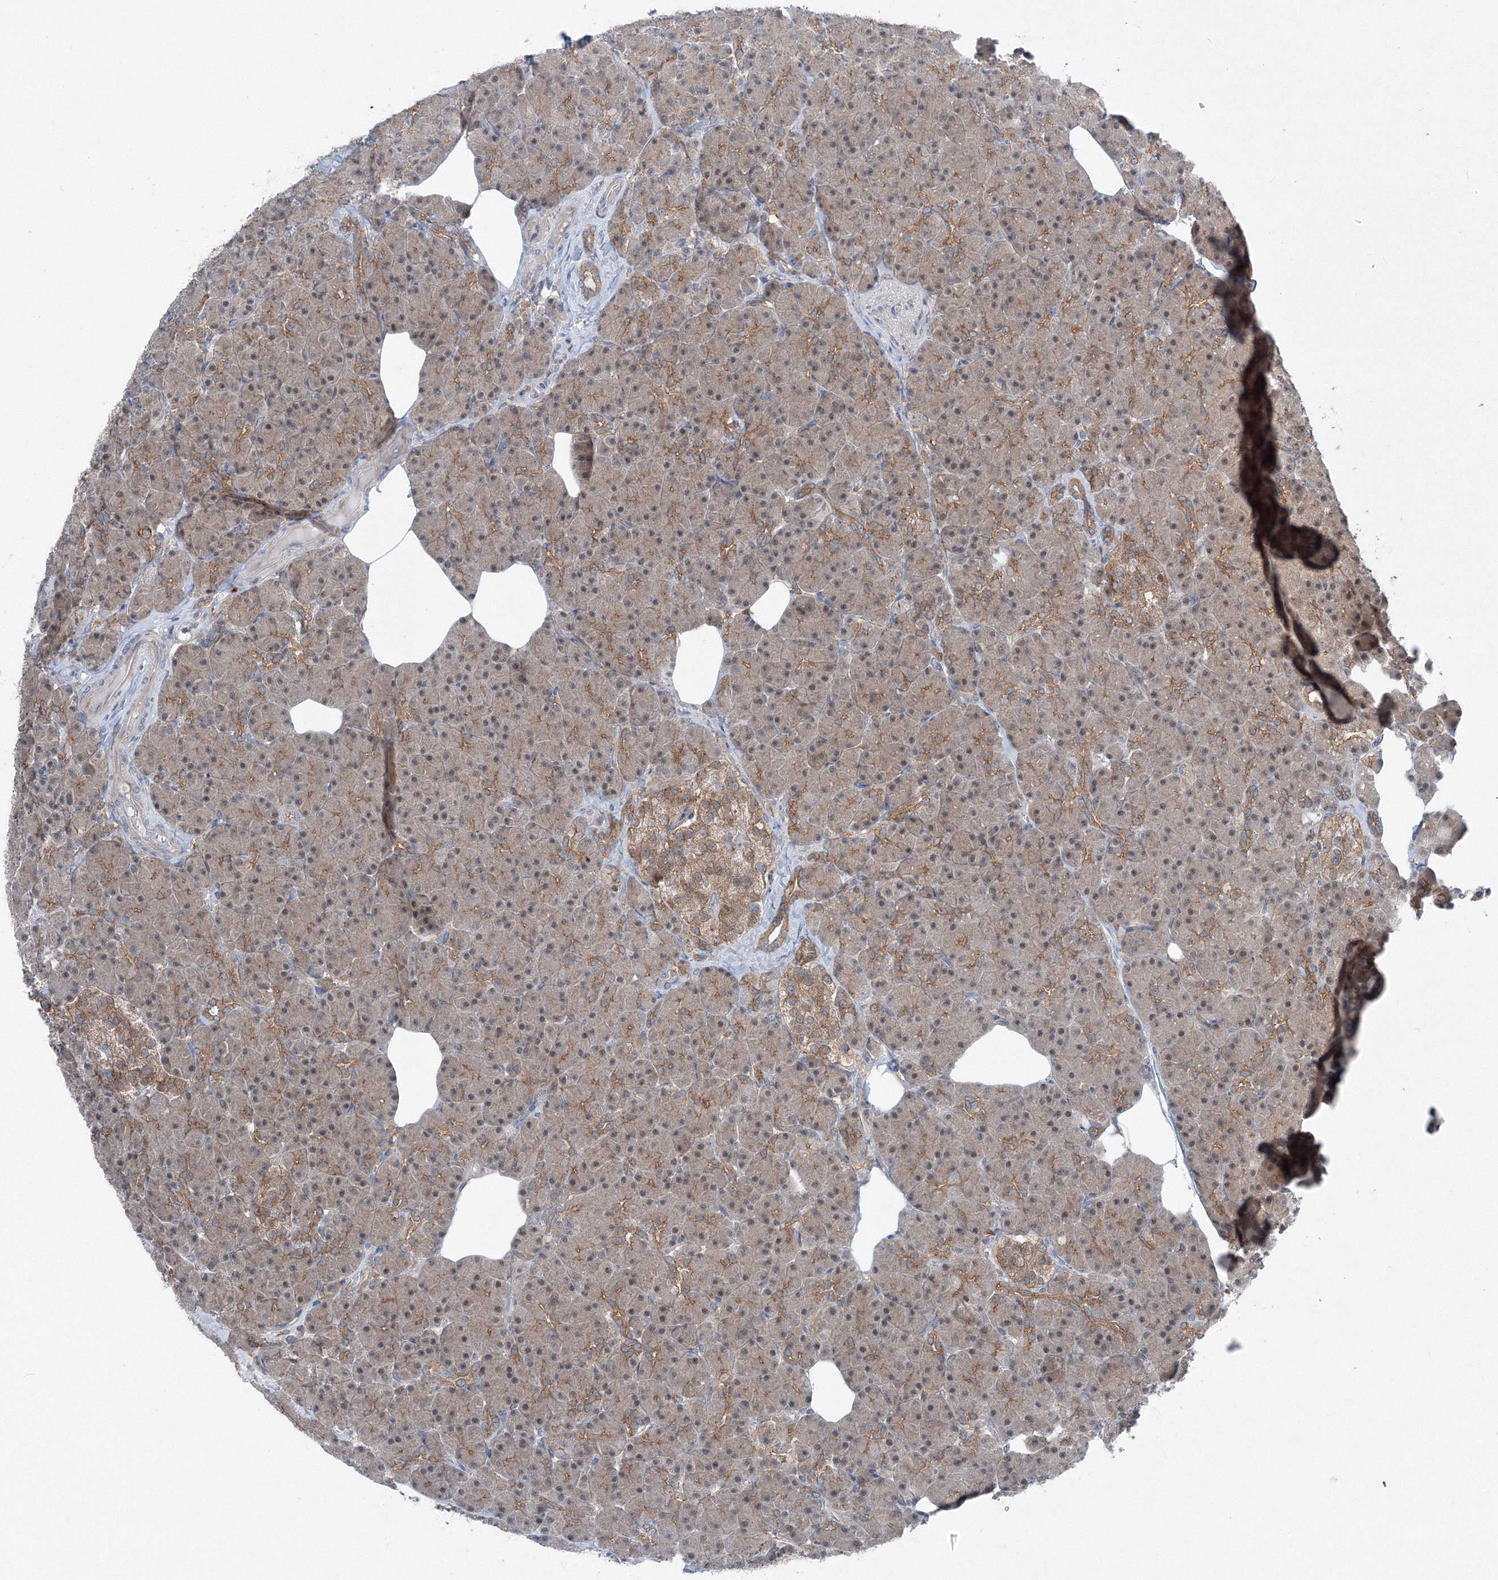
{"staining": {"intensity": "moderate", "quantity": ">75%", "location": "cytoplasmic/membranous"}, "tissue": "pancreas", "cell_type": "Exocrine glandular cells", "image_type": "normal", "snomed": [{"axis": "morphology", "description": "Normal tissue, NOS"}, {"axis": "topography", "description": "Pancreas"}], "caption": "A histopathology image showing moderate cytoplasmic/membranous positivity in about >75% of exocrine glandular cells in unremarkable pancreas, as visualized by brown immunohistochemical staining.", "gene": "TPRKB", "patient": {"sex": "female", "age": 43}}